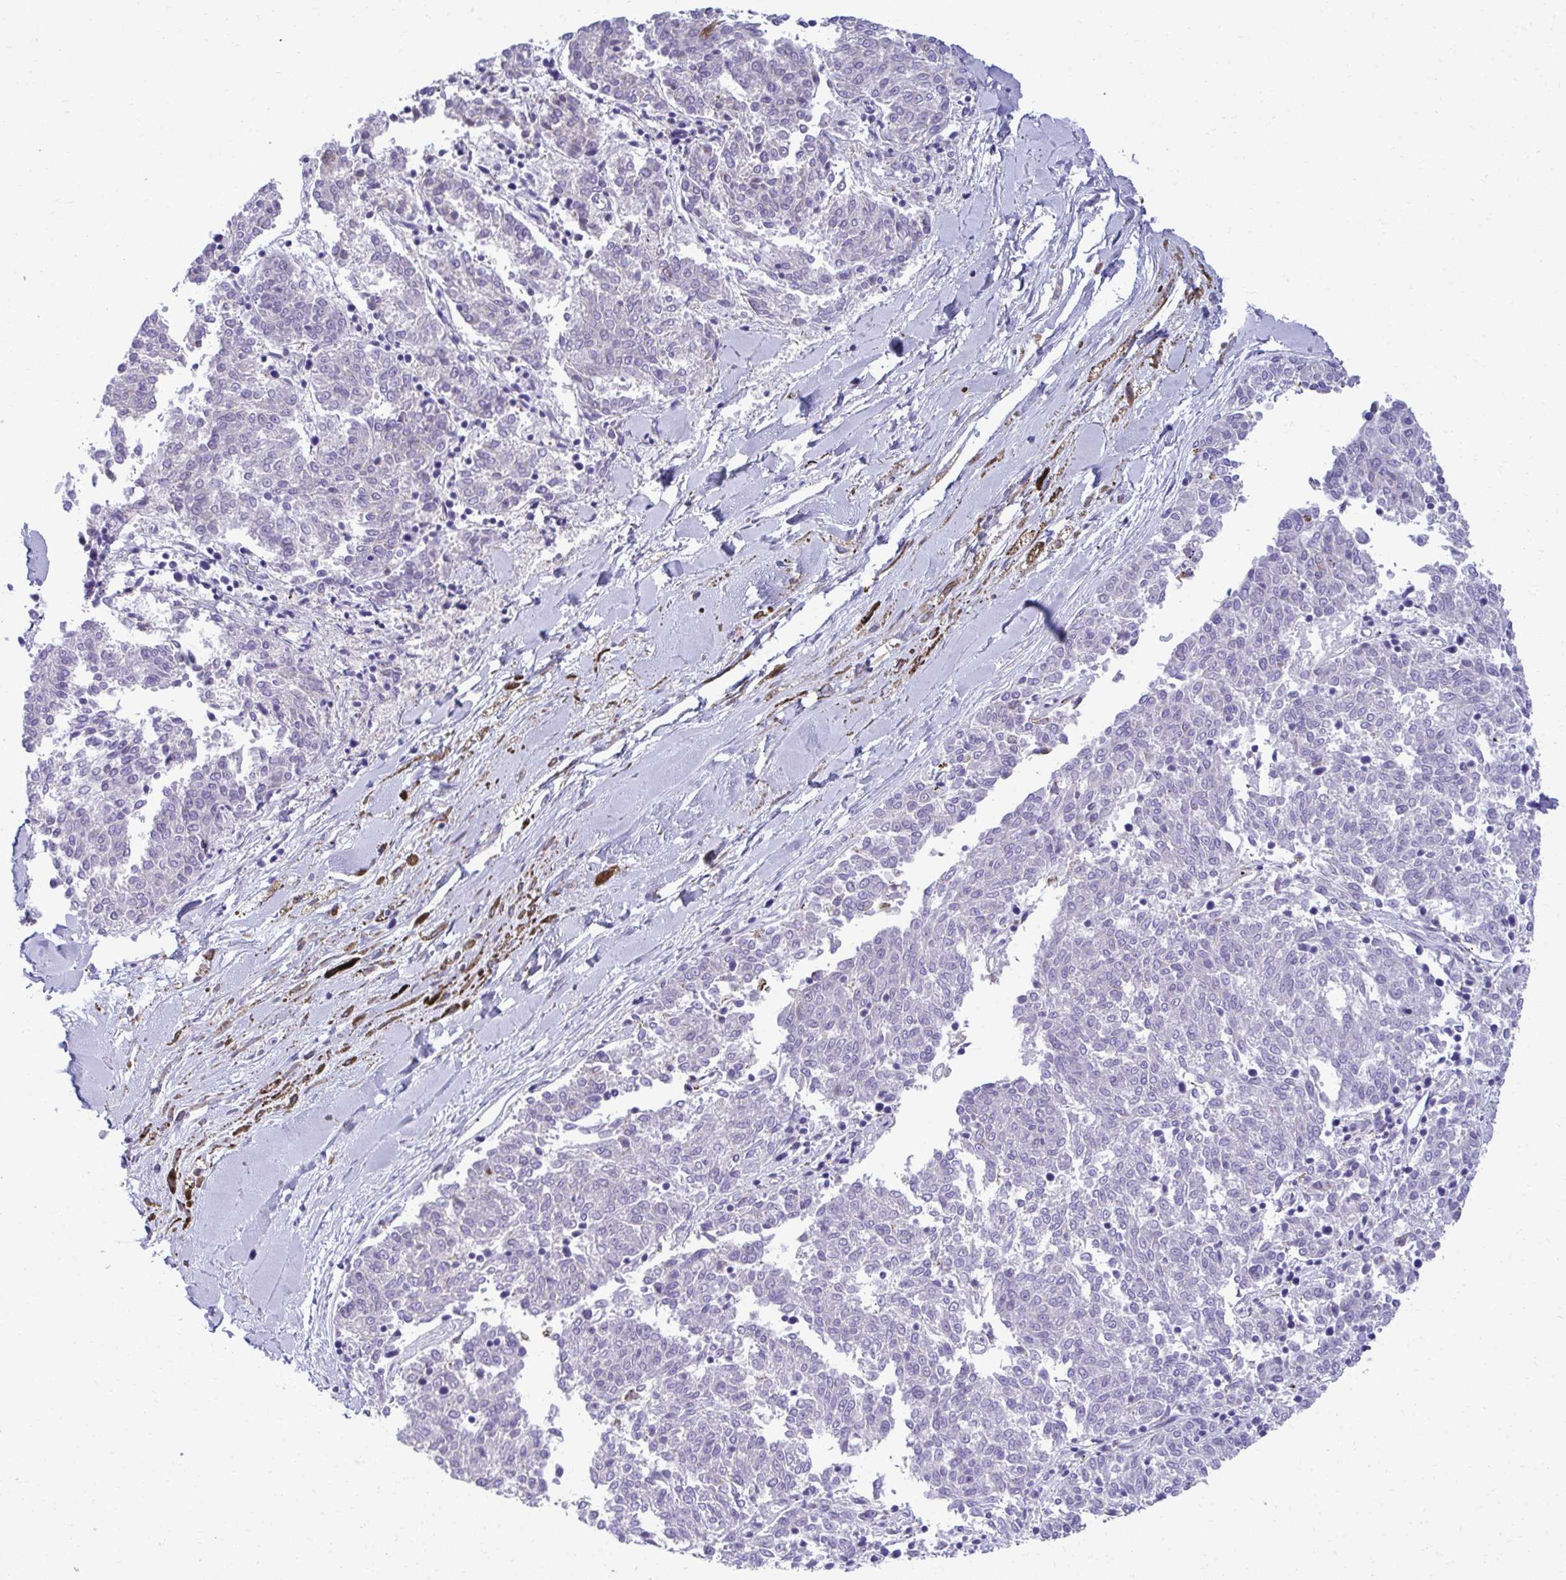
{"staining": {"intensity": "negative", "quantity": "none", "location": "none"}, "tissue": "melanoma", "cell_type": "Tumor cells", "image_type": "cancer", "snomed": [{"axis": "morphology", "description": "Malignant melanoma, NOS"}, {"axis": "topography", "description": "Skin"}], "caption": "Immunohistochemical staining of human melanoma exhibits no significant expression in tumor cells.", "gene": "AIG1", "patient": {"sex": "female", "age": 72}}